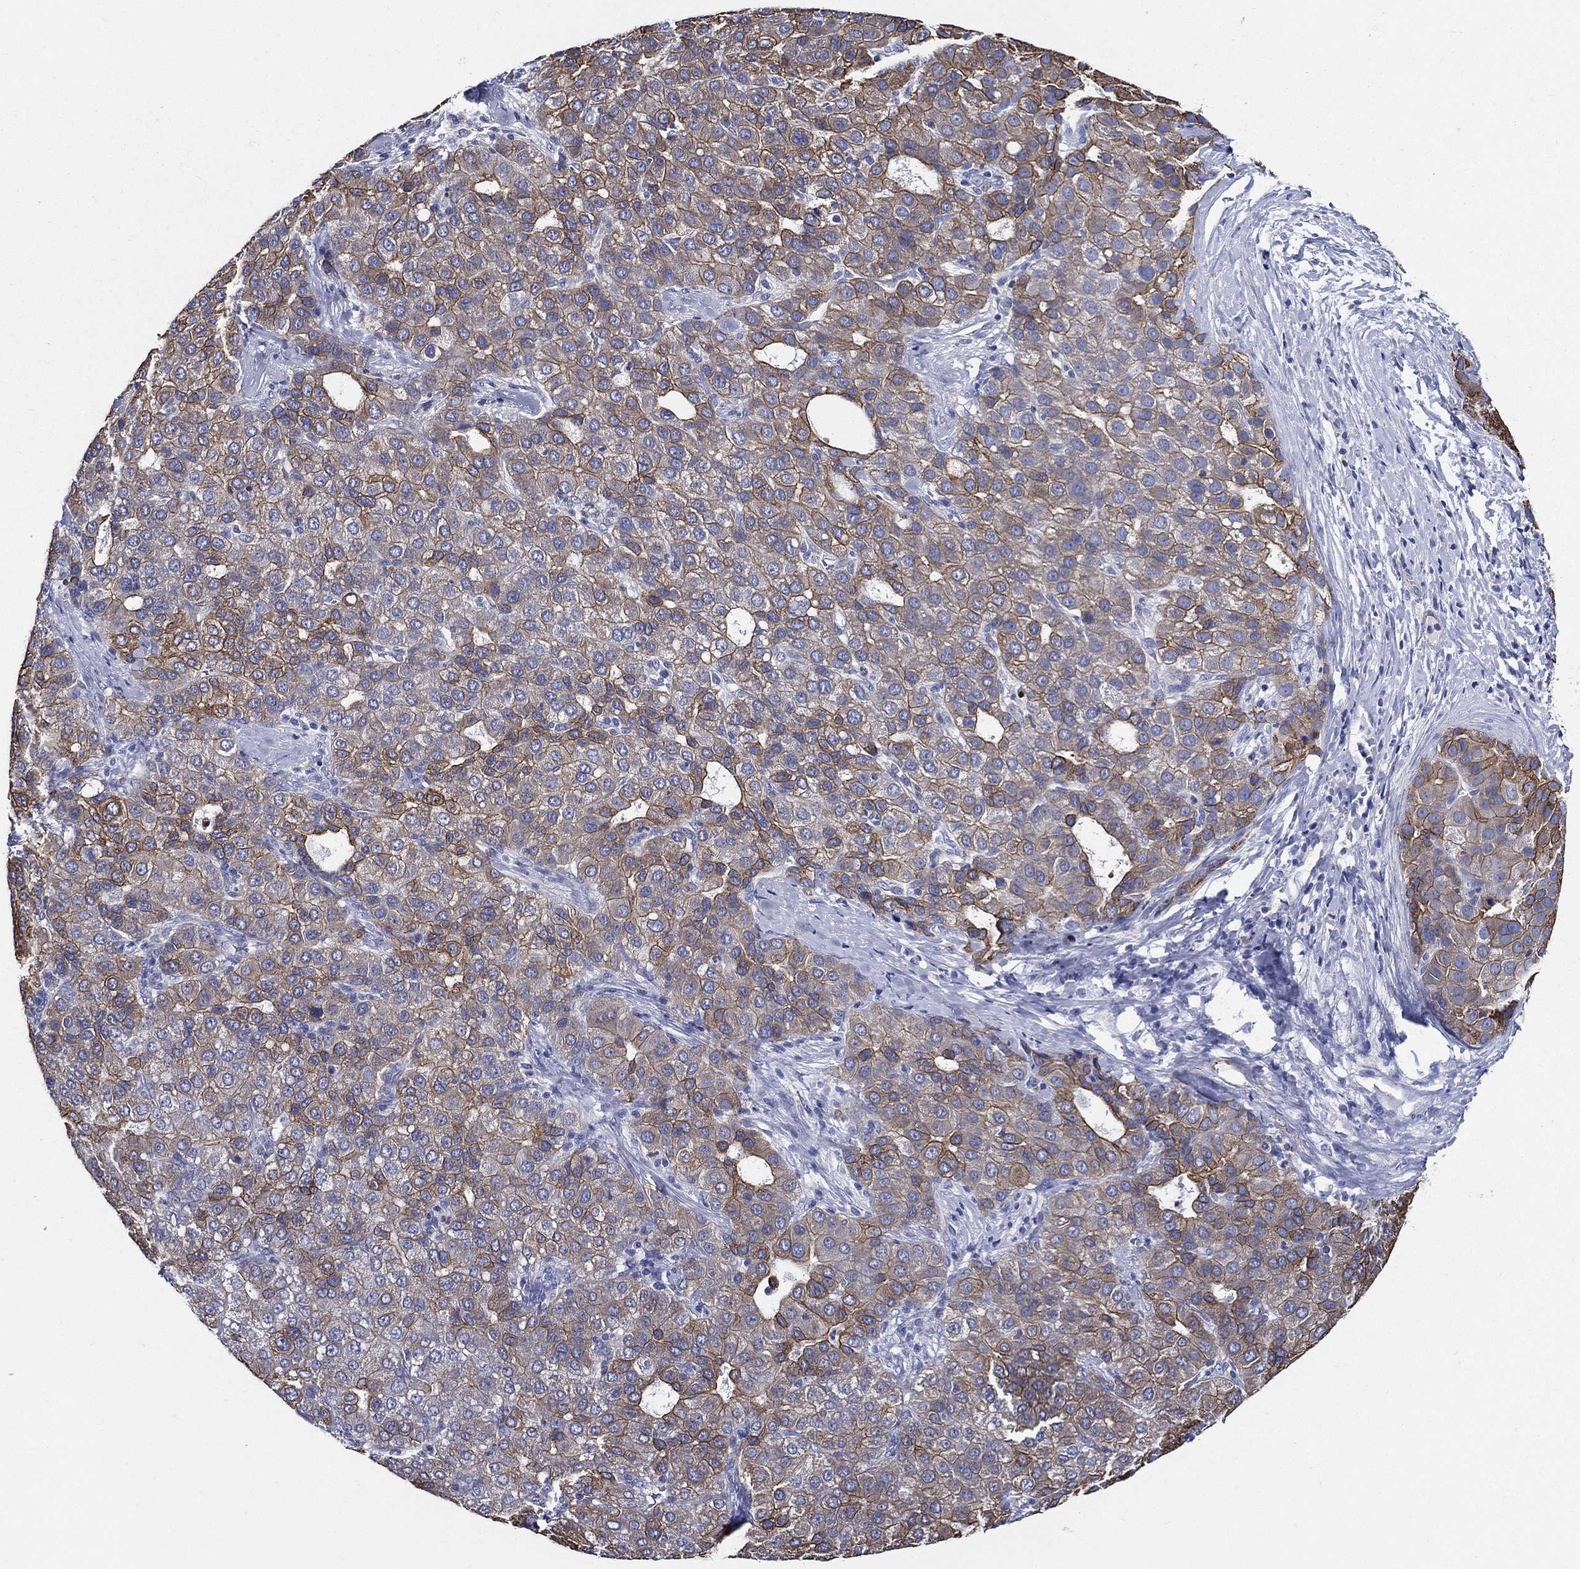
{"staining": {"intensity": "moderate", "quantity": "25%-75%", "location": "cytoplasmic/membranous"}, "tissue": "liver cancer", "cell_type": "Tumor cells", "image_type": "cancer", "snomed": [{"axis": "morphology", "description": "Carcinoma, Hepatocellular, NOS"}, {"axis": "topography", "description": "Liver"}], "caption": "Liver cancer (hepatocellular carcinoma) tissue displays moderate cytoplasmic/membranous expression in approximately 25%-75% of tumor cells", "gene": "NEDD9", "patient": {"sex": "male", "age": 65}}